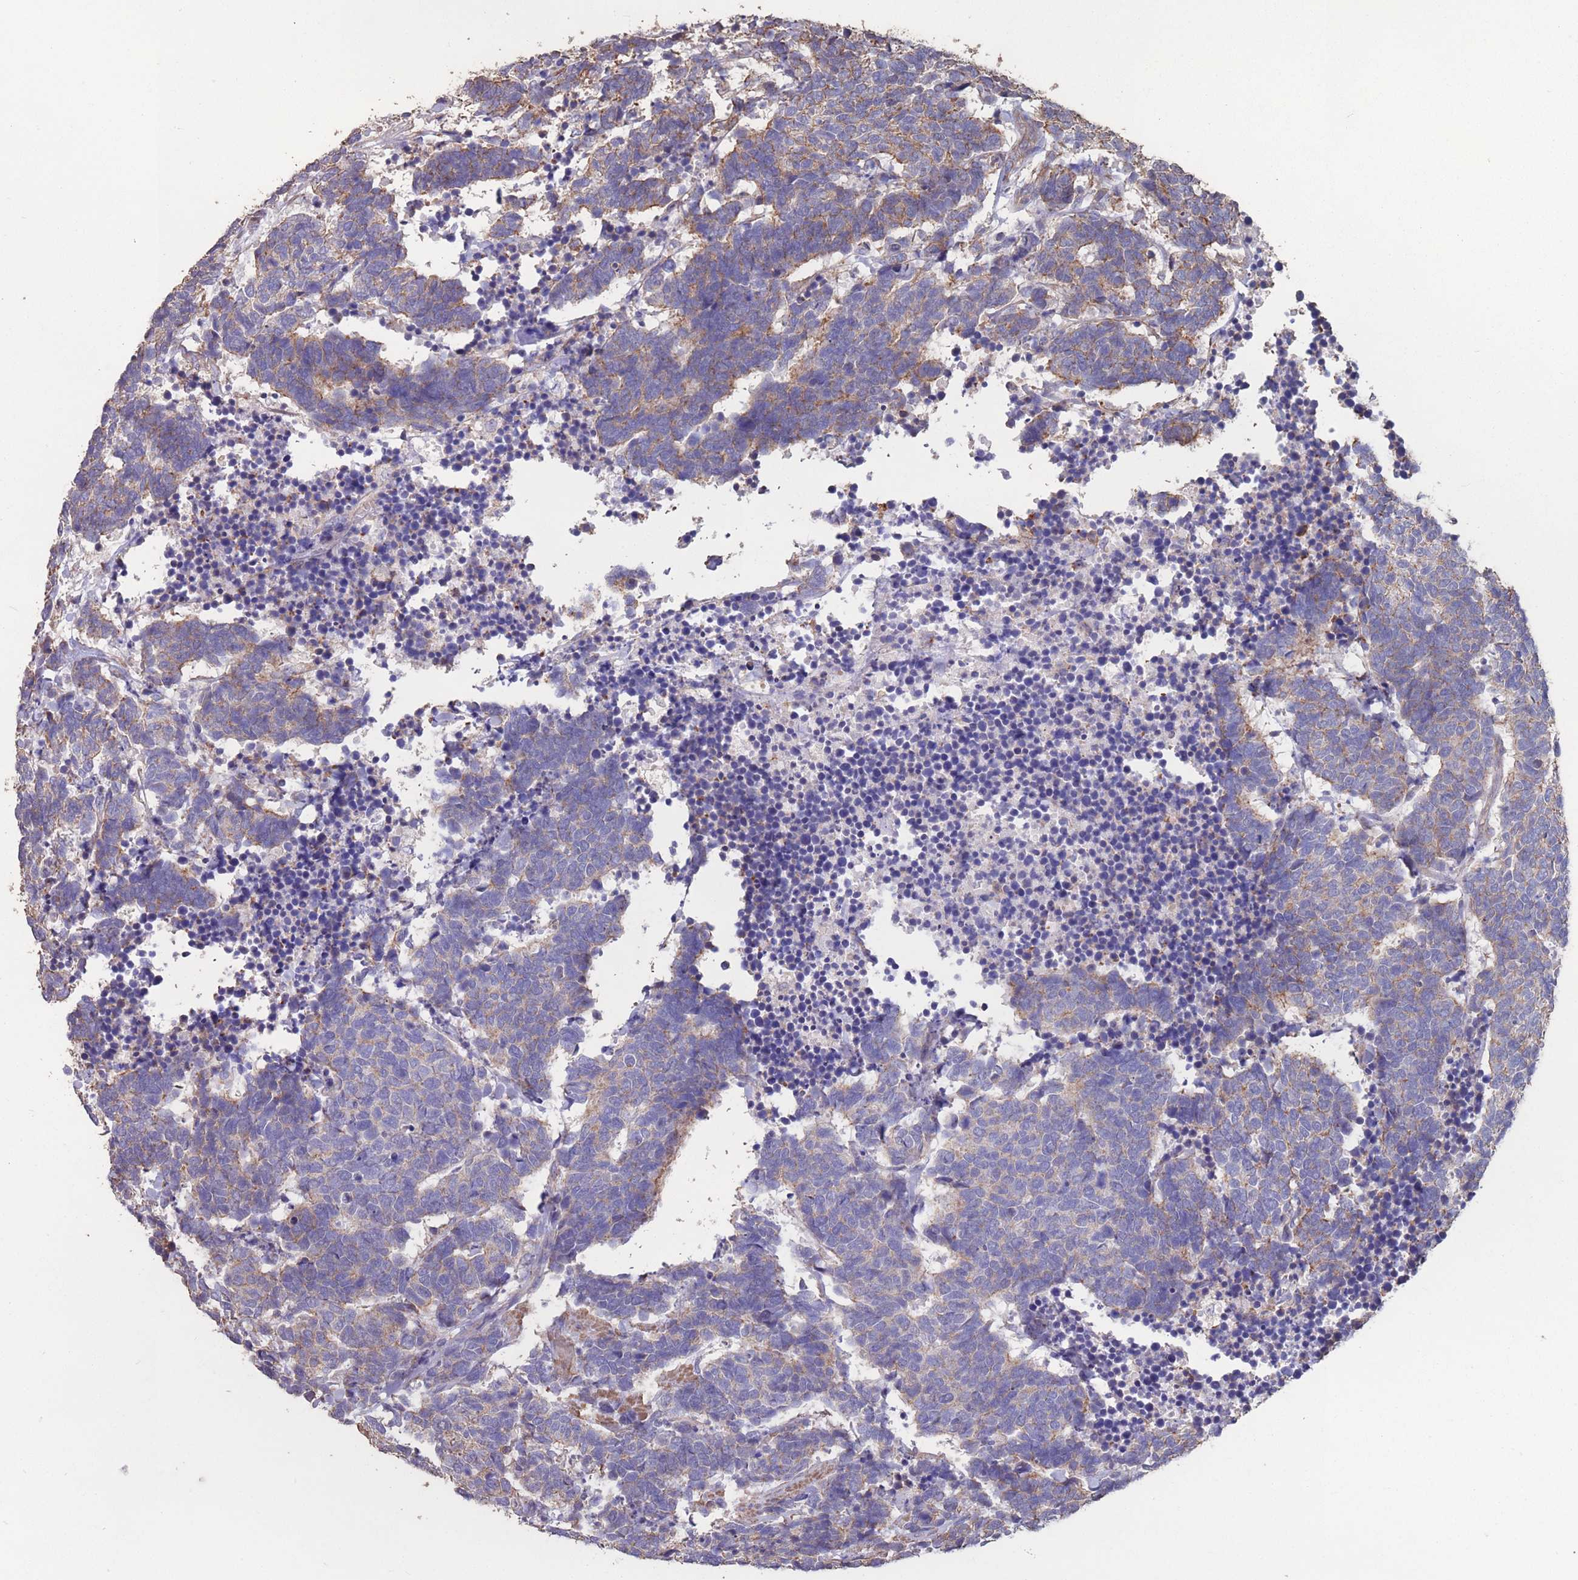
{"staining": {"intensity": "weak", "quantity": "25%-75%", "location": "cytoplasmic/membranous"}, "tissue": "carcinoid", "cell_type": "Tumor cells", "image_type": "cancer", "snomed": [{"axis": "morphology", "description": "Carcinoma, NOS"}, {"axis": "morphology", "description": "Carcinoid, malignant, NOS"}, {"axis": "topography", "description": "Urinary bladder"}], "caption": "Malignant carcinoid was stained to show a protein in brown. There is low levels of weak cytoplasmic/membranous expression in approximately 25%-75% of tumor cells.", "gene": "NUDT21", "patient": {"sex": "male", "age": 57}}